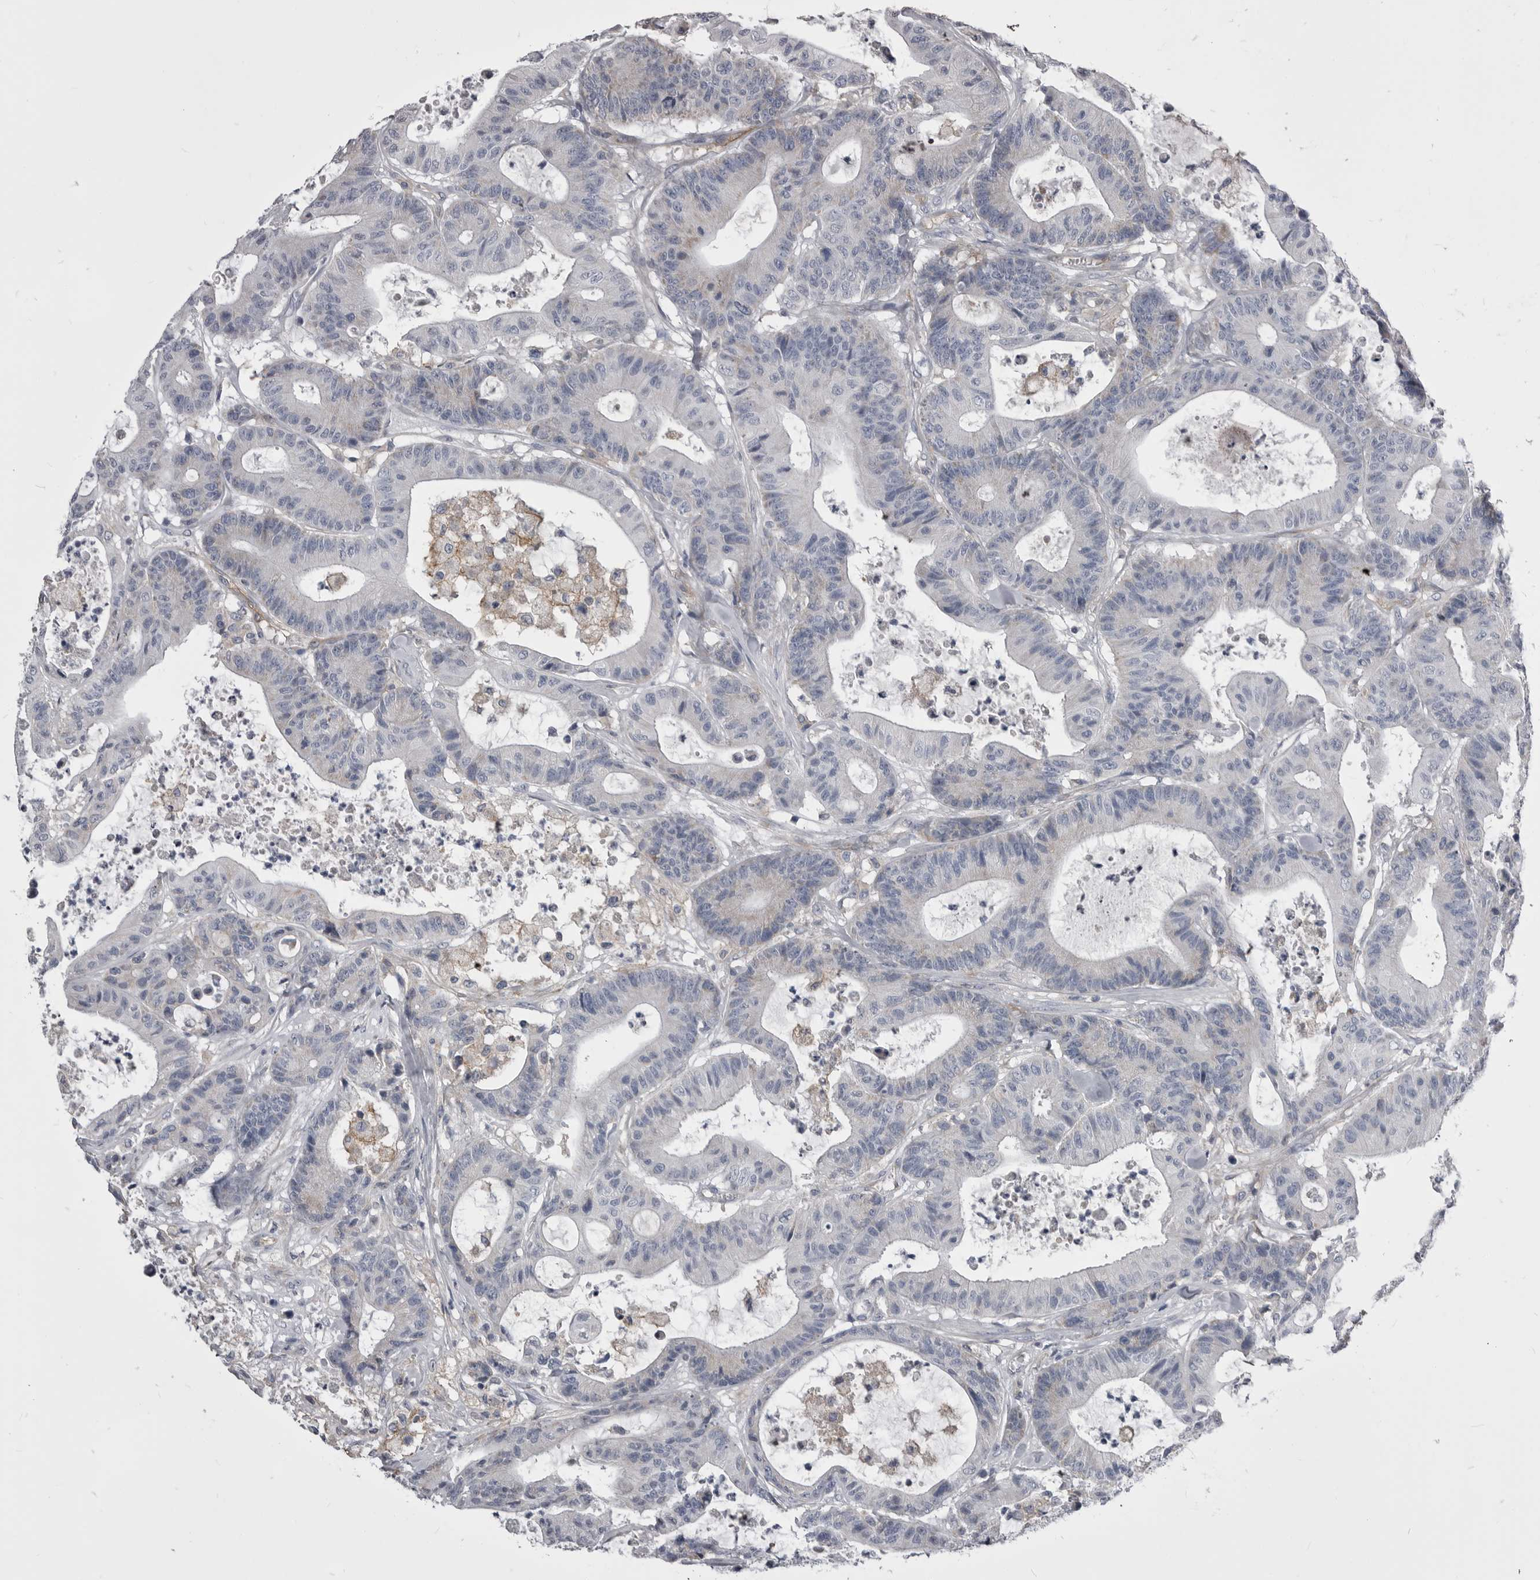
{"staining": {"intensity": "negative", "quantity": "none", "location": "none"}, "tissue": "colorectal cancer", "cell_type": "Tumor cells", "image_type": "cancer", "snomed": [{"axis": "morphology", "description": "Adenocarcinoma, NOS"}, {"axis": "topography", "description": "Colon"}], "caption": "Immunohistochemistry histopathology image of human colorectal adenocarcinoma stained for a protein (brown), which exhibits no expression in tumor cells. Brightfield microscopy of immunohistochemistry stained with DAB (brown) and hematoxylin (blue), captured at high magnification.", "gene": "OPLAH", "patient": {"sex": "female", "age": 84}}